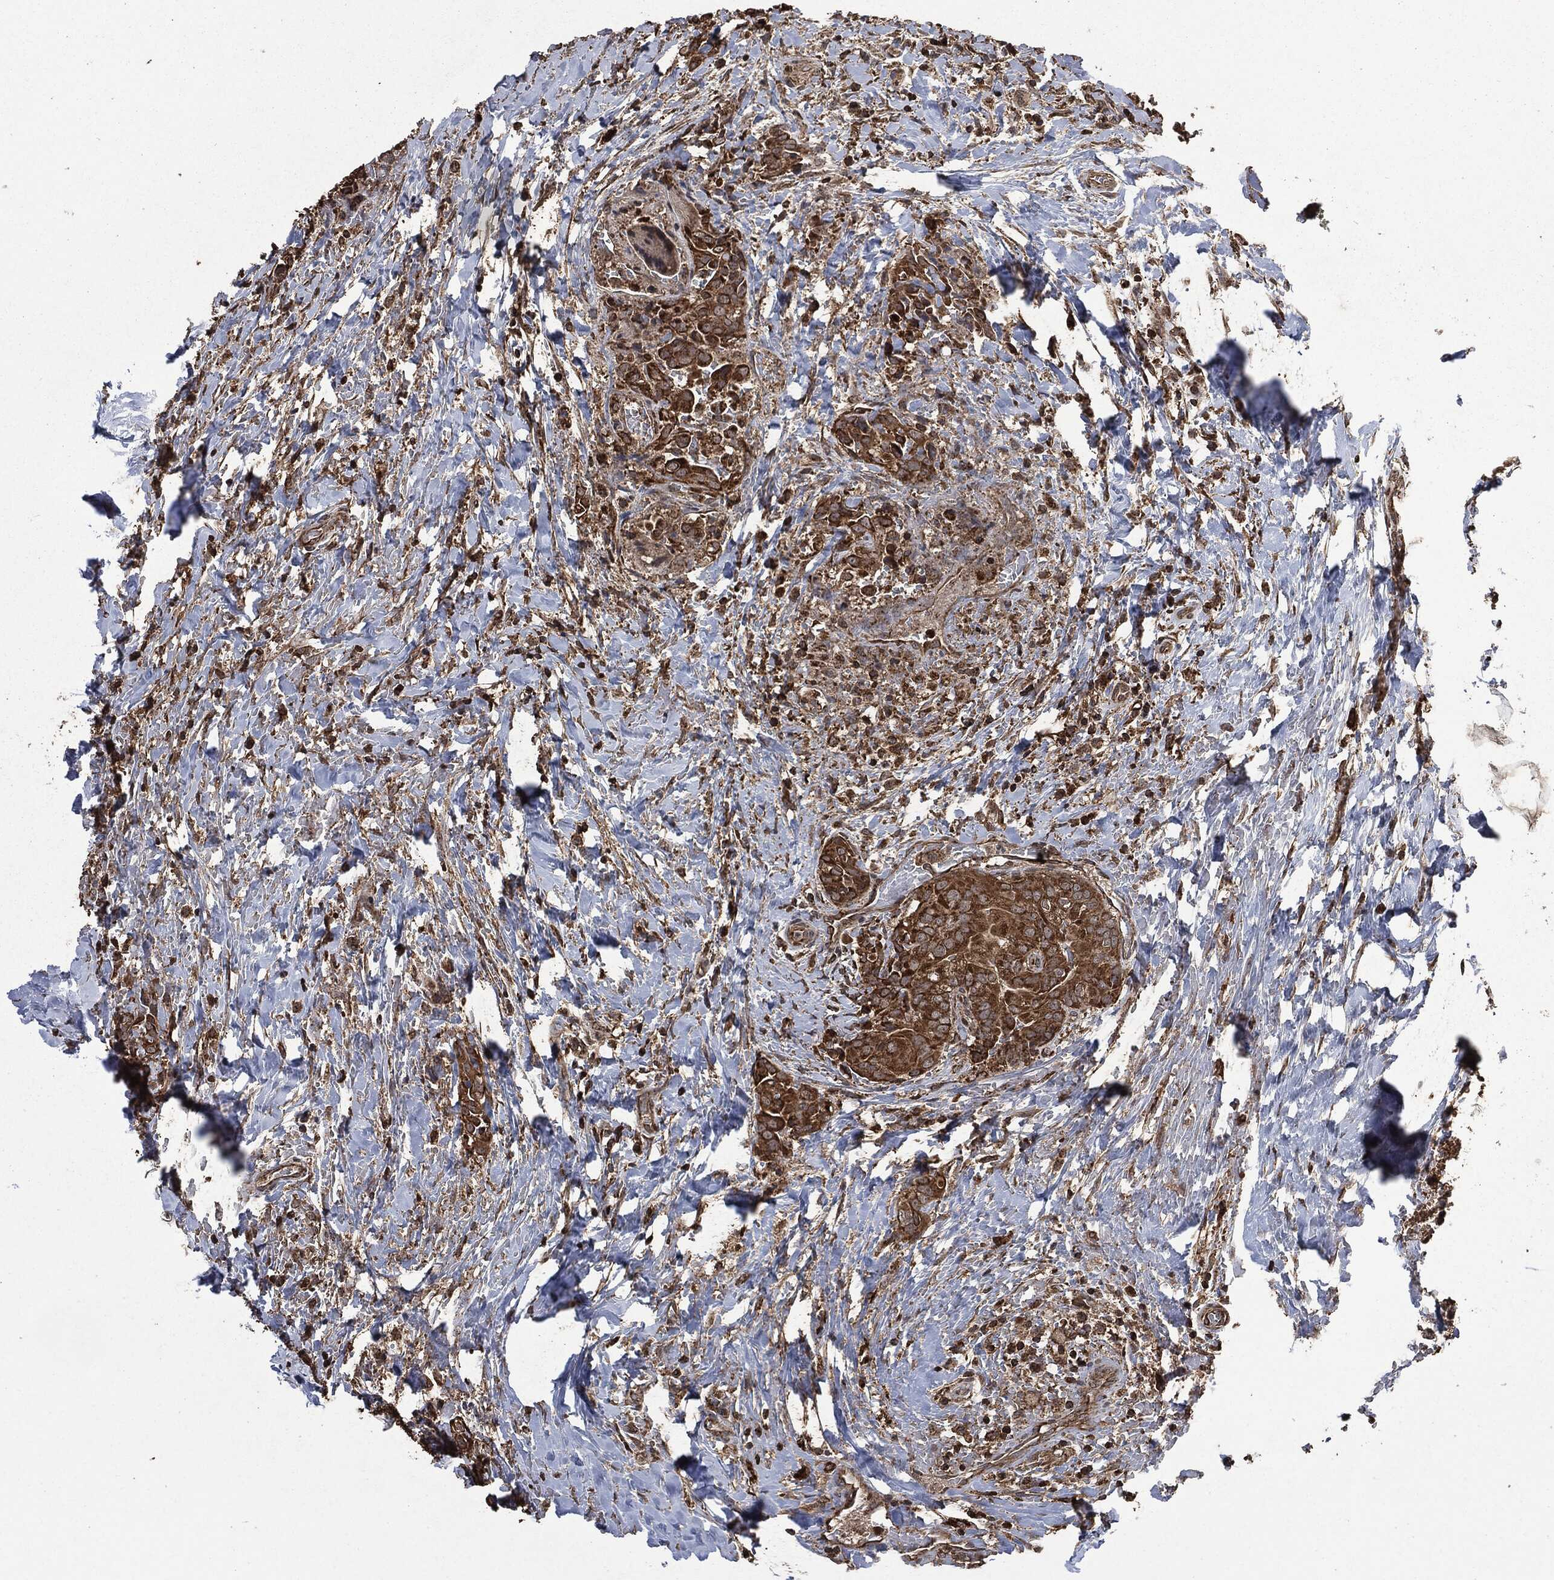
{"staining": {"intensity": "strong", "quantity": ">75%", "location": "cytoplasmic/membranous"}, "tissue": "thyroid cancer", "cell_type": "Tumor cells", "image_type": "cancer", "snomed": [{"axis": "morphology", "description": "Papillary adenocarcinoma, NOS"}, {"axis": "topography", "description": "Thyroid gland"}], "caption": "Brown immunohistochemical staining in human thyroid cancer demonstrates strong cytoplasmic/membranous expression in about >75% of tumor cells.", "gene": "LIG3", "patient": {"sex": "male", "age": 61}}